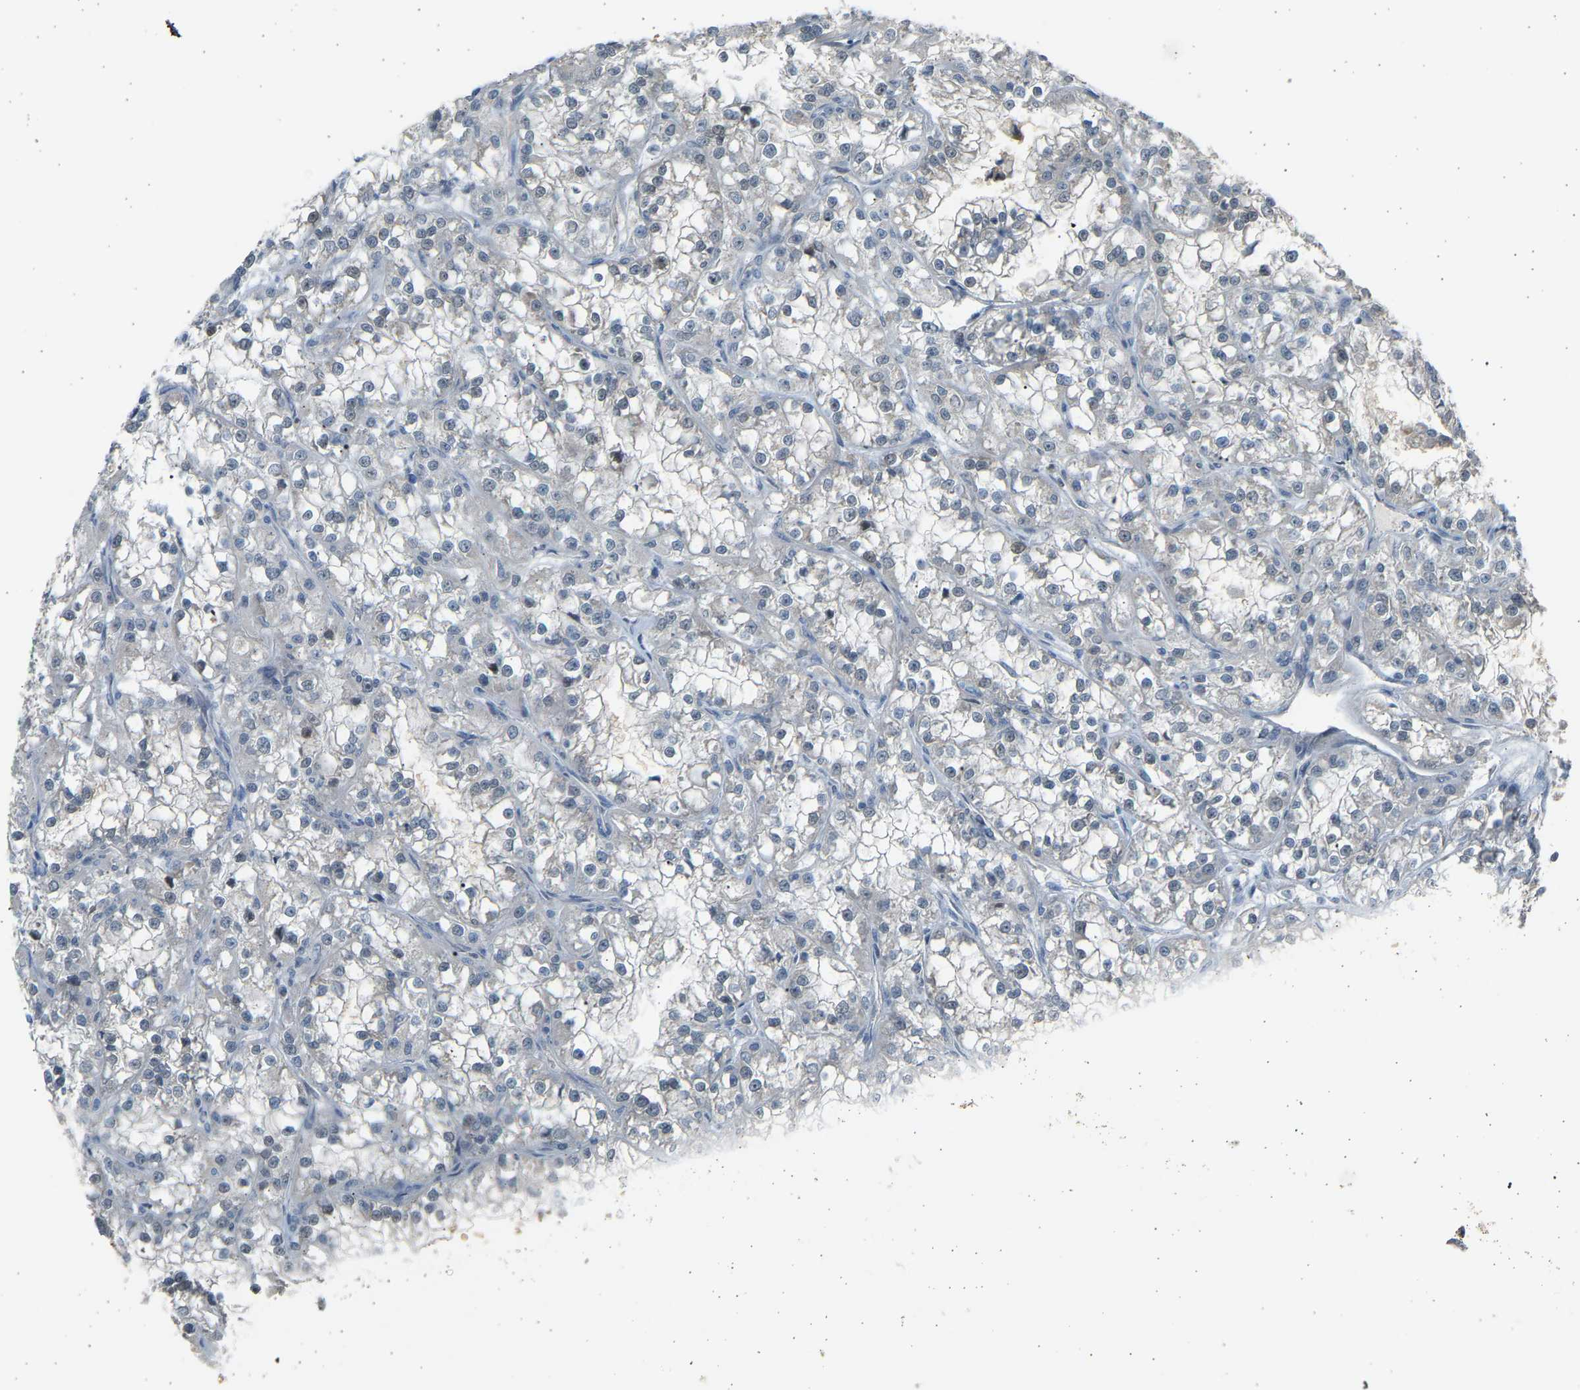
{"staining": {"intensity": "negative", "quantity": "none", "location": "none"}, "tissue": "renal cancer", "cell_type": "Tumor cells", "image_type": "cancer", "snomed": [{"axis": "morphology", "description": "Adenocarcinoma, NOS"}, {"axis": "topography", "description": "Kidney"}], "caption": "Tumor cells show no significant positivity in renal cancer (adenocarcinoma).", "gene": "BIRC2", "patient": {"sex": "female", "age": 52}}